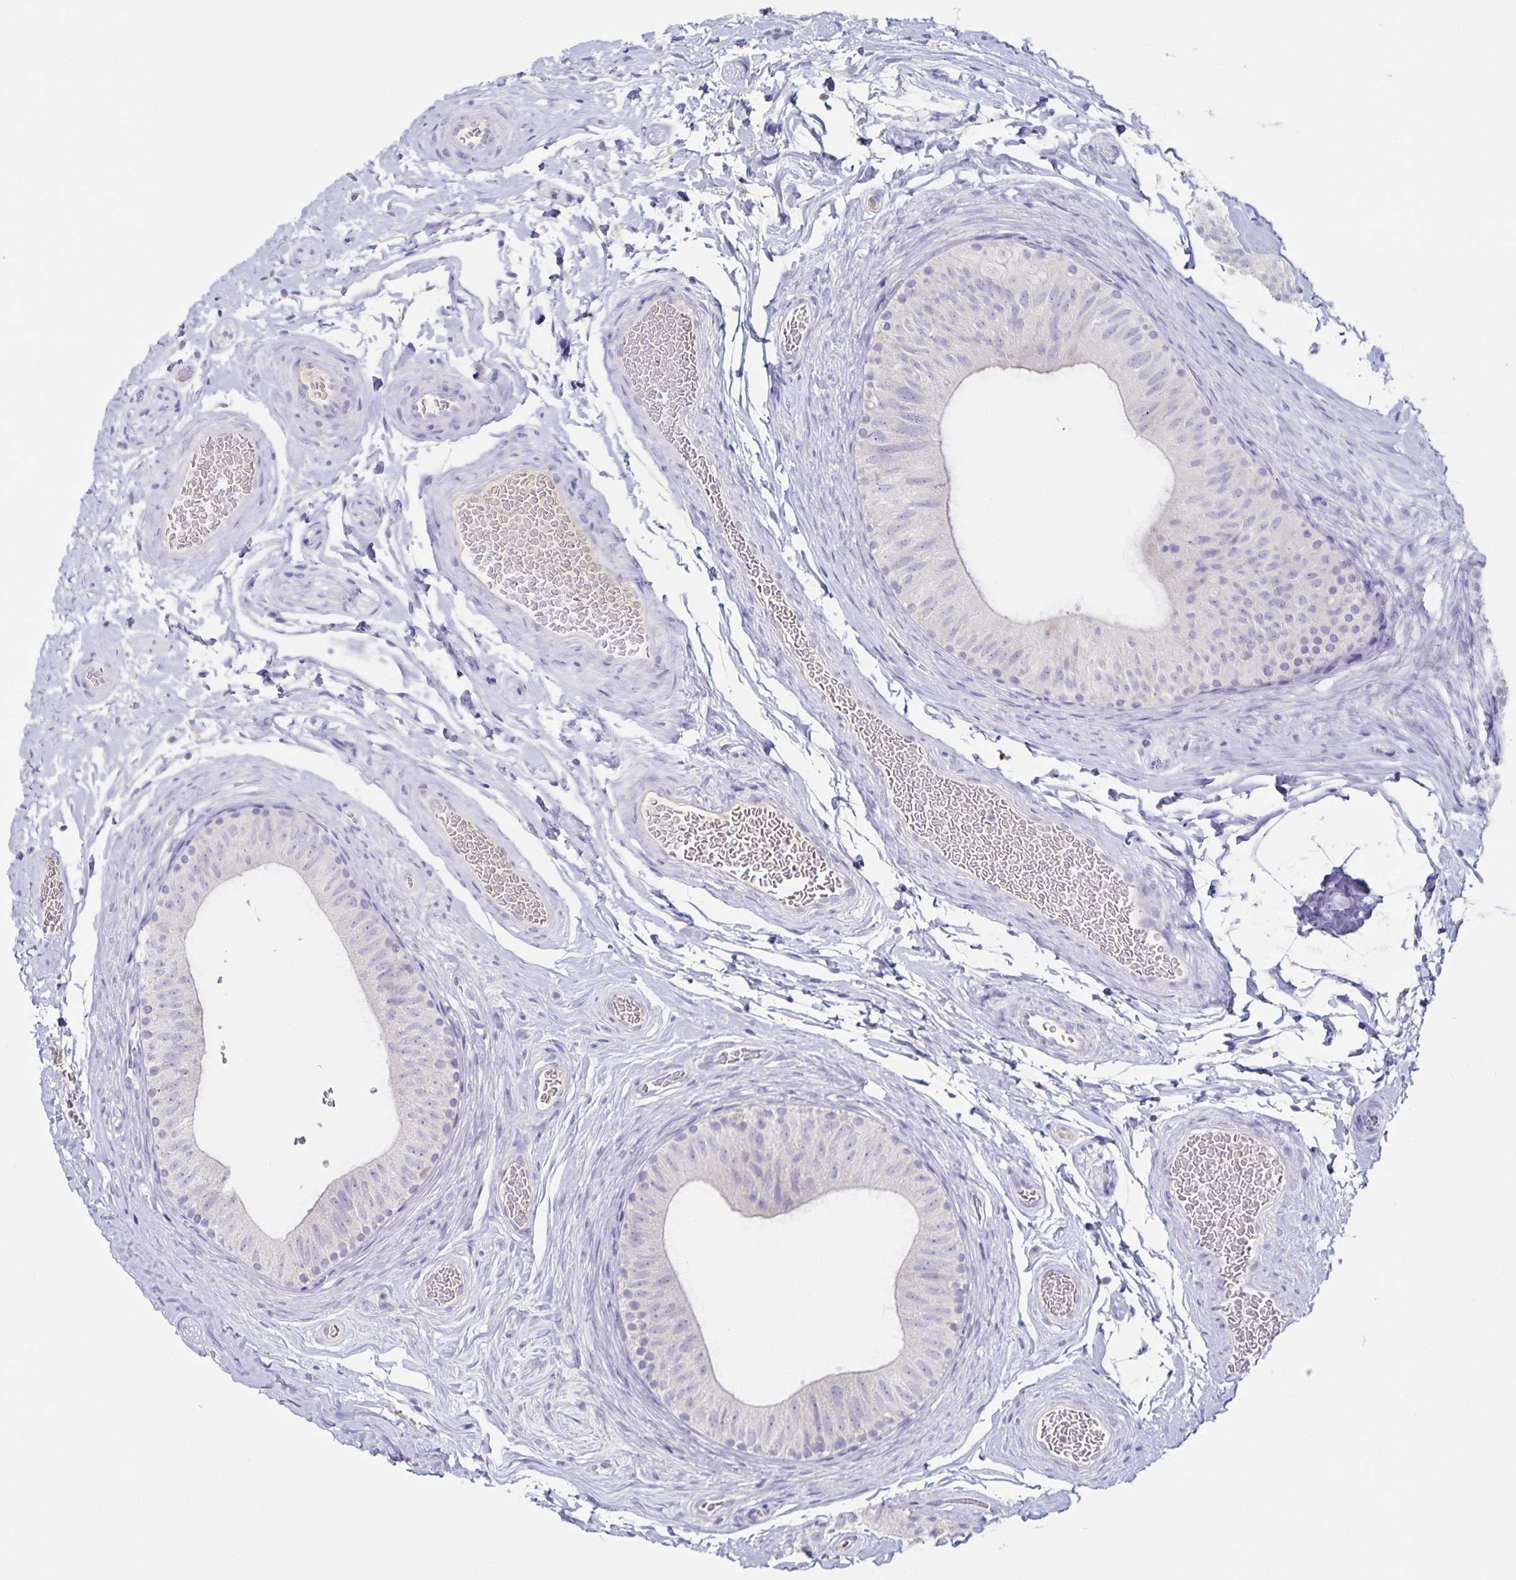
{"staining": {"intensity": "negative", "quantity": "none", "location": "none"}, "tissue": "epididymis", "cell_type": "Glandular cells", "image_type": "normal", "snomed": [{"axis": "morphology", "description": "Normal tissue, NOS"}, {"axis": "topography", "description": "Epididymis, spermatic cord, NOS"}, {"axis": "topography", "description": "Epididymis"}], "caption": "A high-resolution histopathology image shows immunohistochemistry (IHC) staining of normal epididymis, which shows no significant staining in glandular cells.", "gene": "RPL36A", "patient": {"sex": "male", "age": 31}}